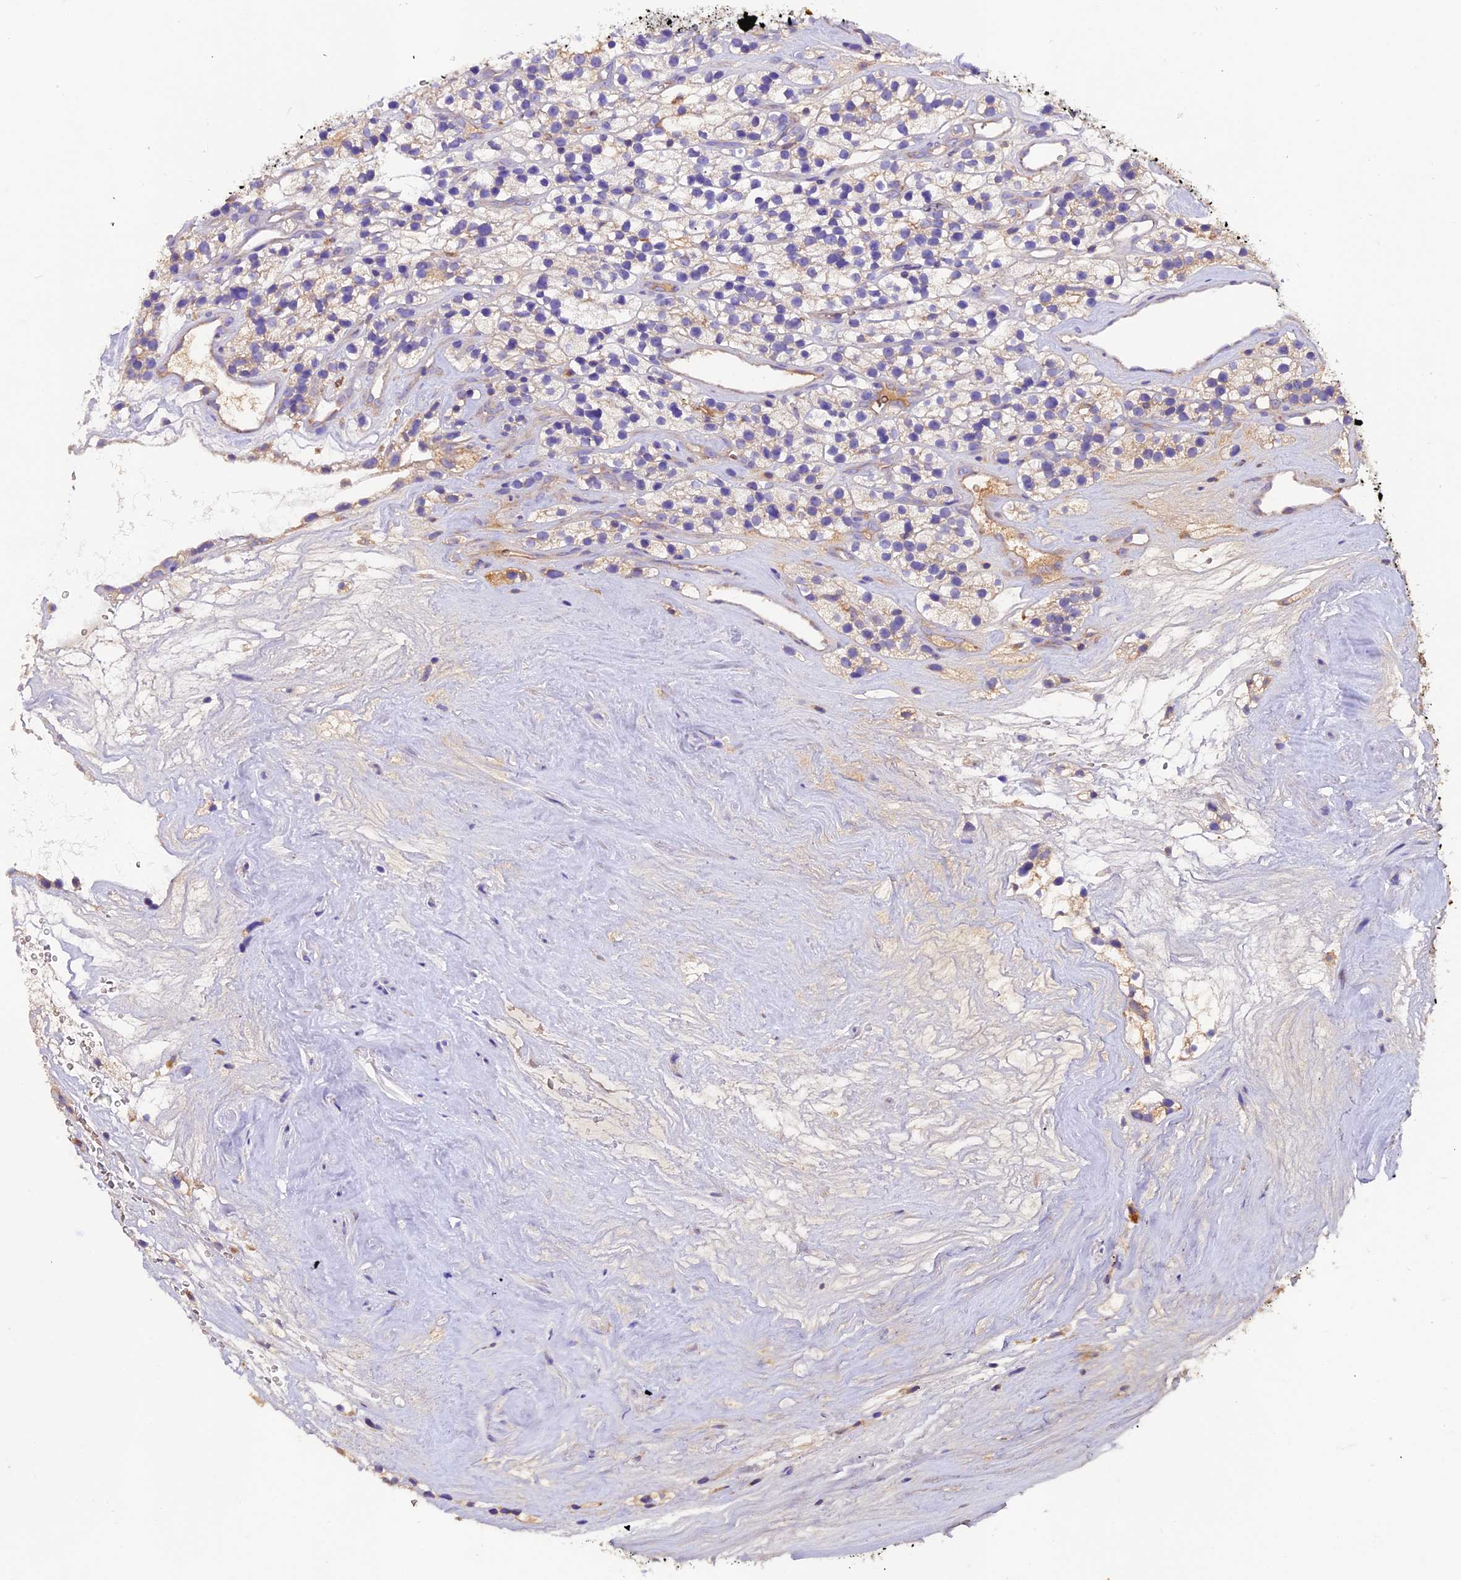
{"staining": {"intensity": "weak", "quantity": "<25%", "location": "cytoplasmic/membranous"}, "tissue": "renal cancer", "cell_type": "Tumor cells", "image_type": "cancer", "snomed": [{"axis": "morphology", "description": "Adenocarcinoma, NOS"}, {"axis": "topography", "description": "Kidney"}], "caption": "Tumor cells show no significant expression in renal adenocarcinoma. (DAB immunohistochemistry (IHC) visualized using brightfield microscopy, high magnification).", "gene": "SIX5", "patient": {"sex": "female", "age": 57}}